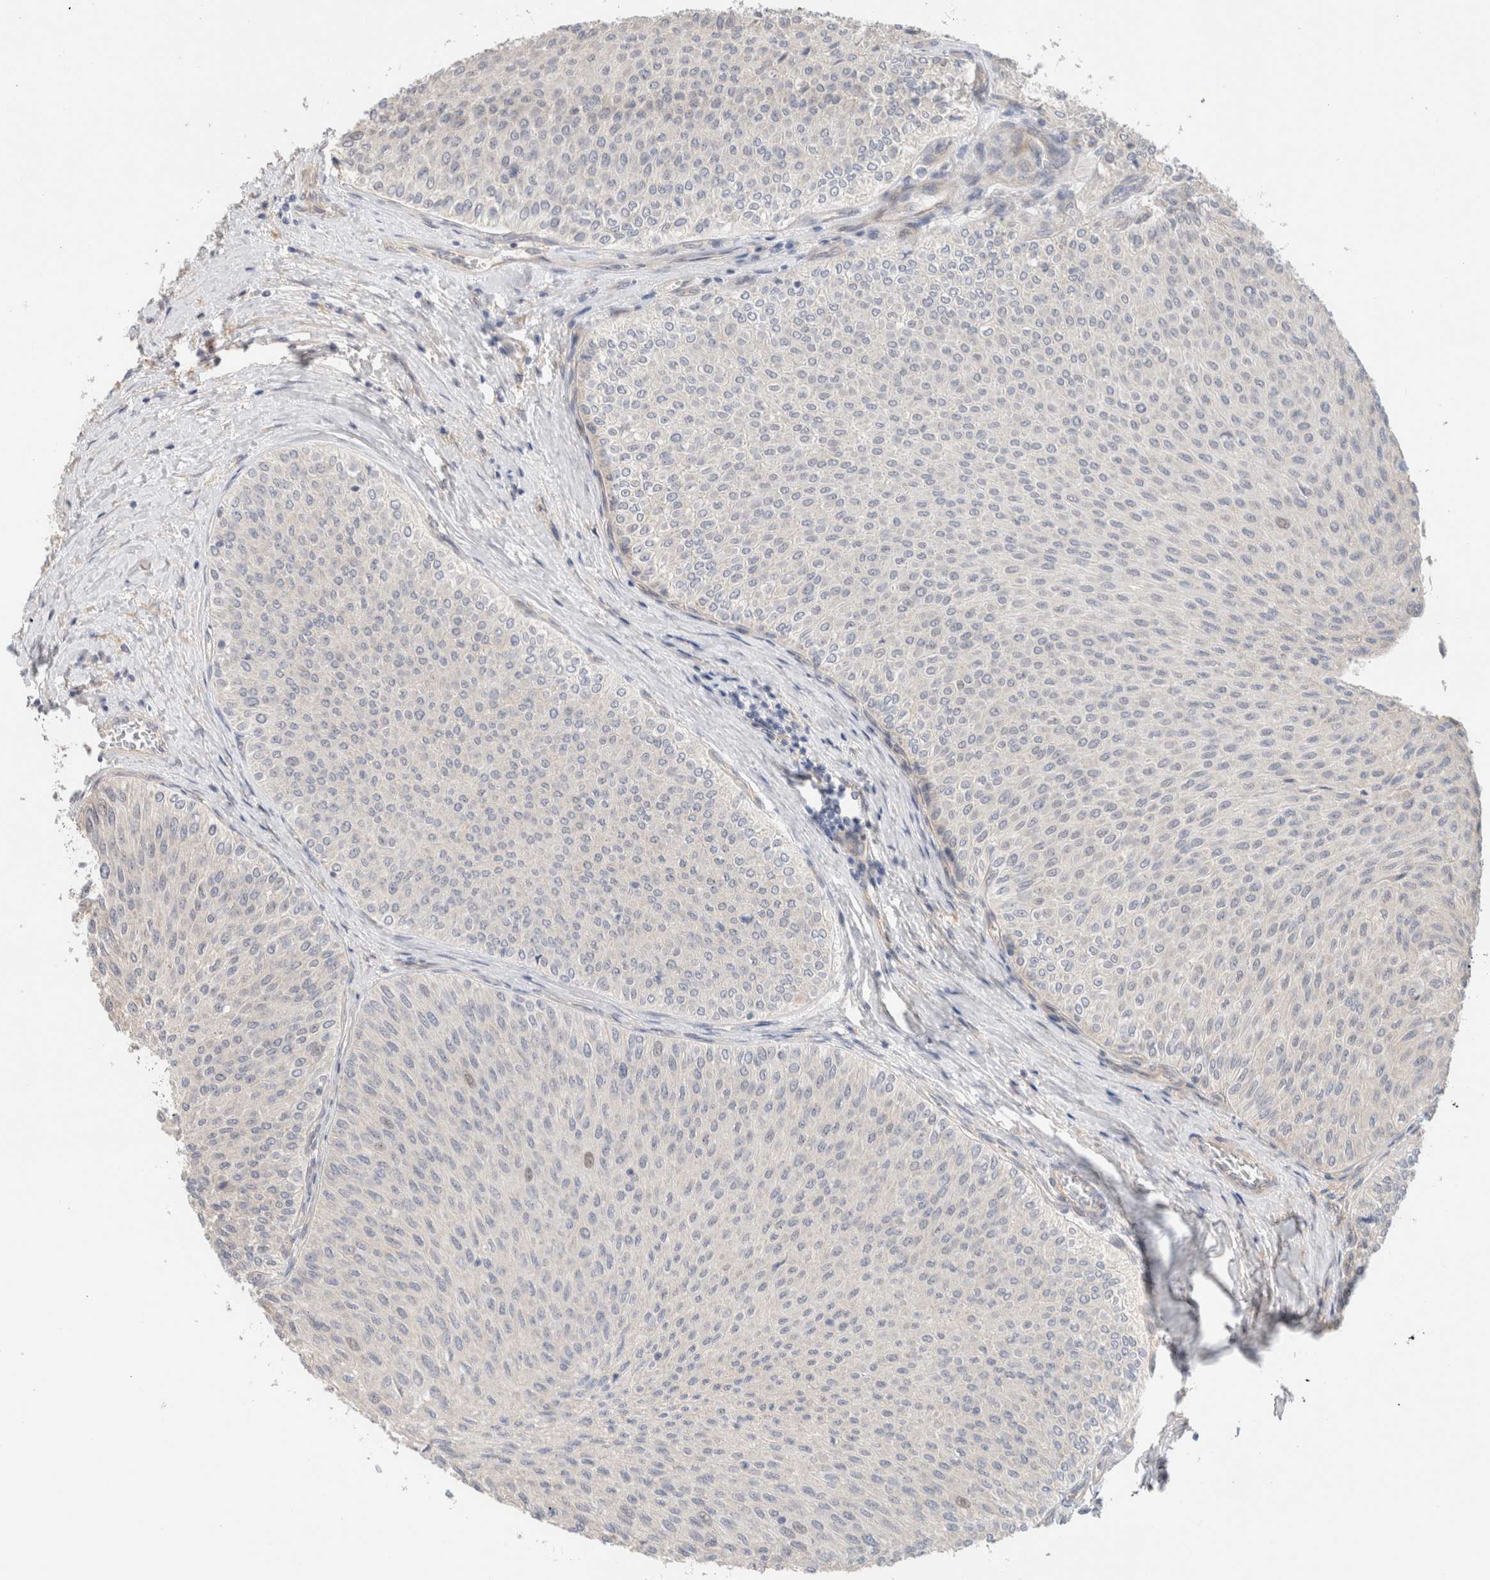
{"staining": {"intensity": "weak", "quantity": "<25%", "location": "nuclear"}, "tissue": "urothelial cancer", "cell_type": "Tumor cells", "image_type": "cancer", "snomed": [{"axis": "morphology", "description": "Urothelial carcinoma, Low grade"}, {"axis": "topography", "description": "Urinary bladder"}], "caption": "The histopathology image reveals no staining of tumor cells in low-grade urothelial carcinoma. The staining was performed using DAB (3,3'-diaminobenzidine) to visualize the protein expression in brown, while the nuclei were stained in blue with hematoxylin (Magnification: 20x).", "gene": "ID3", "patient": {"sex": "male", "age": 78}}